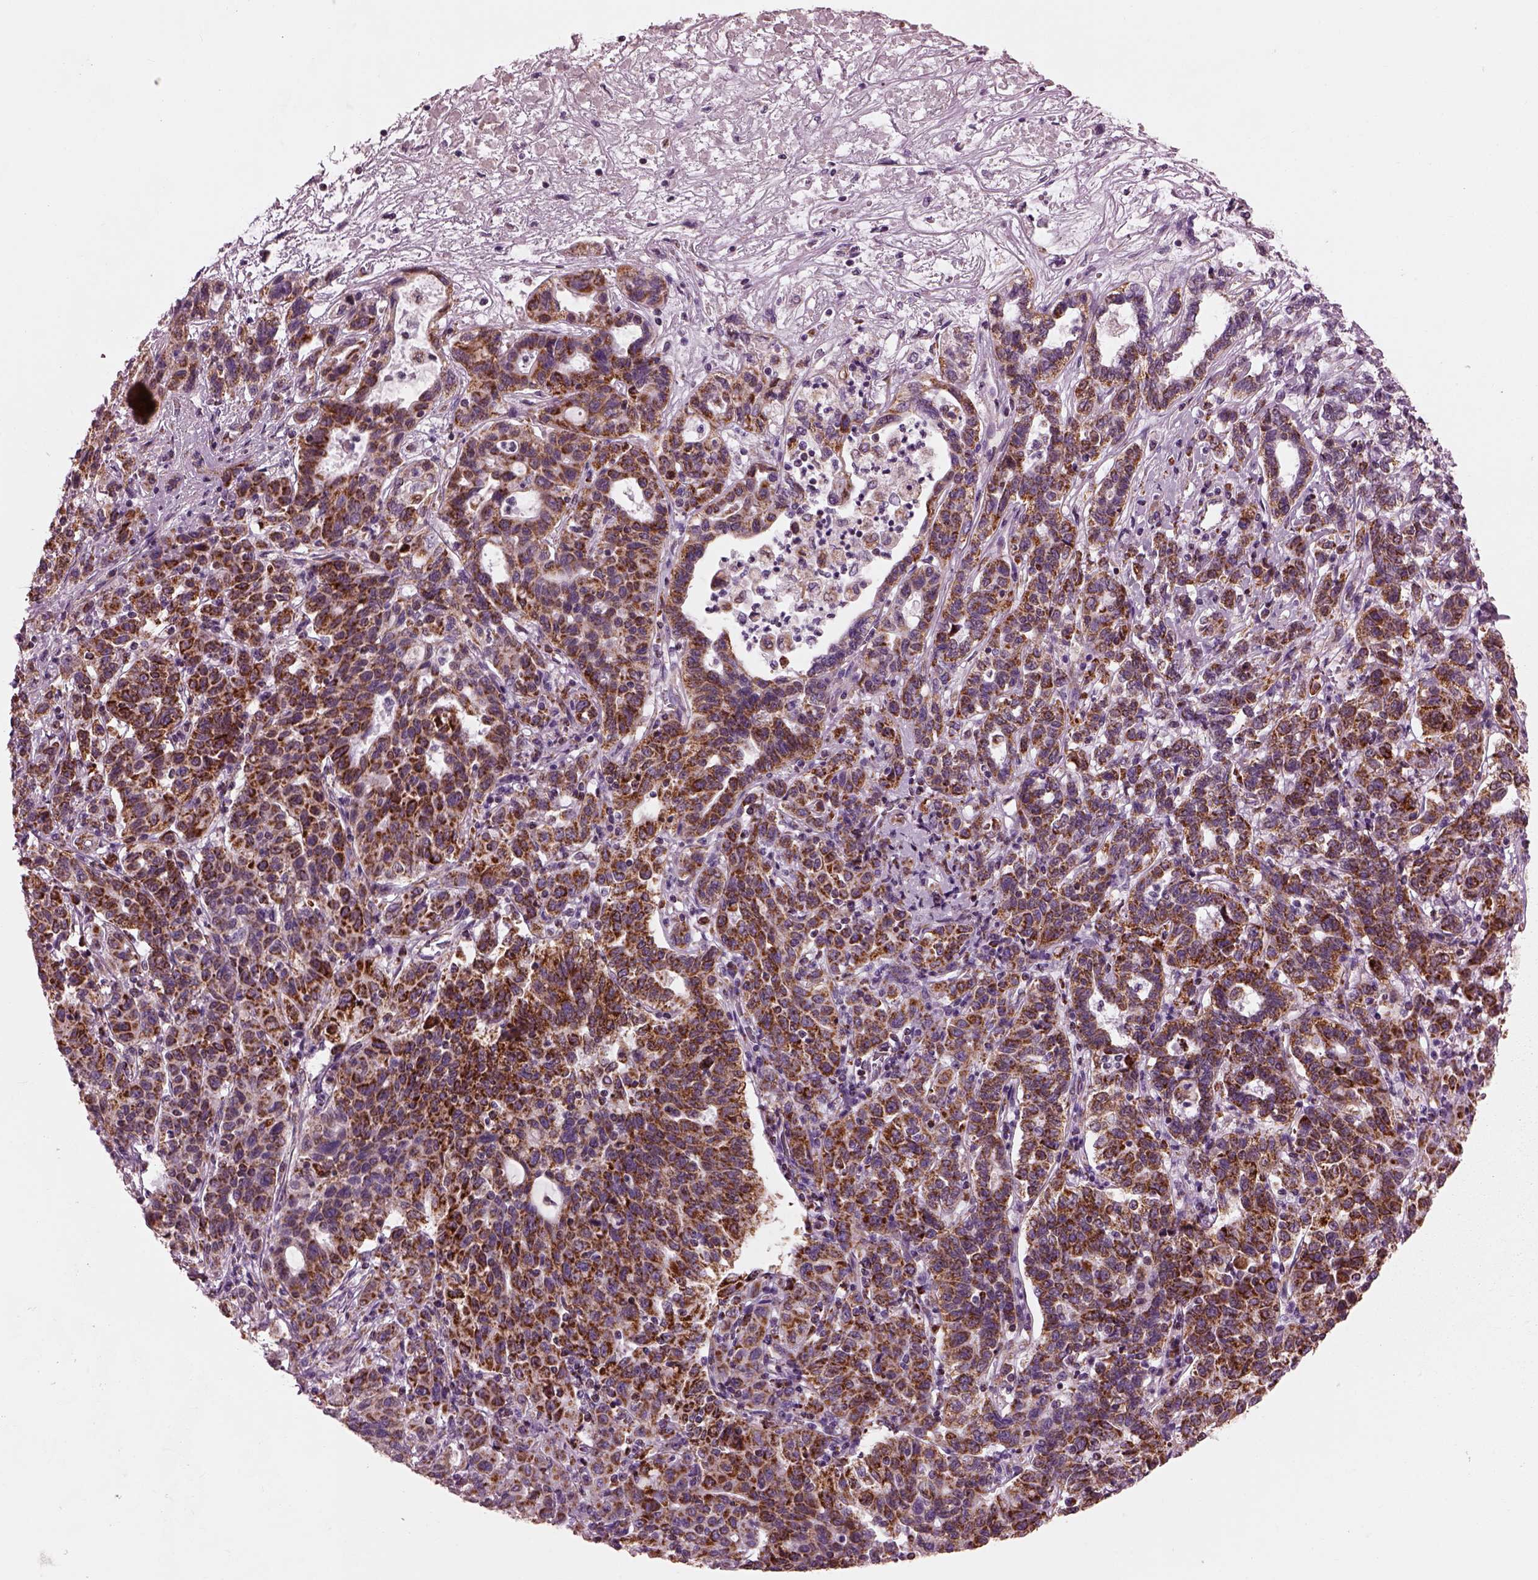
{"staining": {"intensity": "strong", "quantity": ">75%", "location": "cytoplasmic/membranous"}, "tissue": "liver cancer", "cell_type": "Tumor cells", "image_type": "cancer", "snomed": [{"axis": "morphology", "description": "Adenocarcinoma, NOS"}, {"axis": "morphology", "description": "Cholangiocarcinoma"}, {"axis": "topography", "description": "Liver"}], "caption": "Human liver cancer stained with a brown dye shows strong cytoplasmic/membranous positive expression in approximately >75% of tumor cells.", "gene": "ATP5MF", "patient": {"sex": "male", "age": 64}}